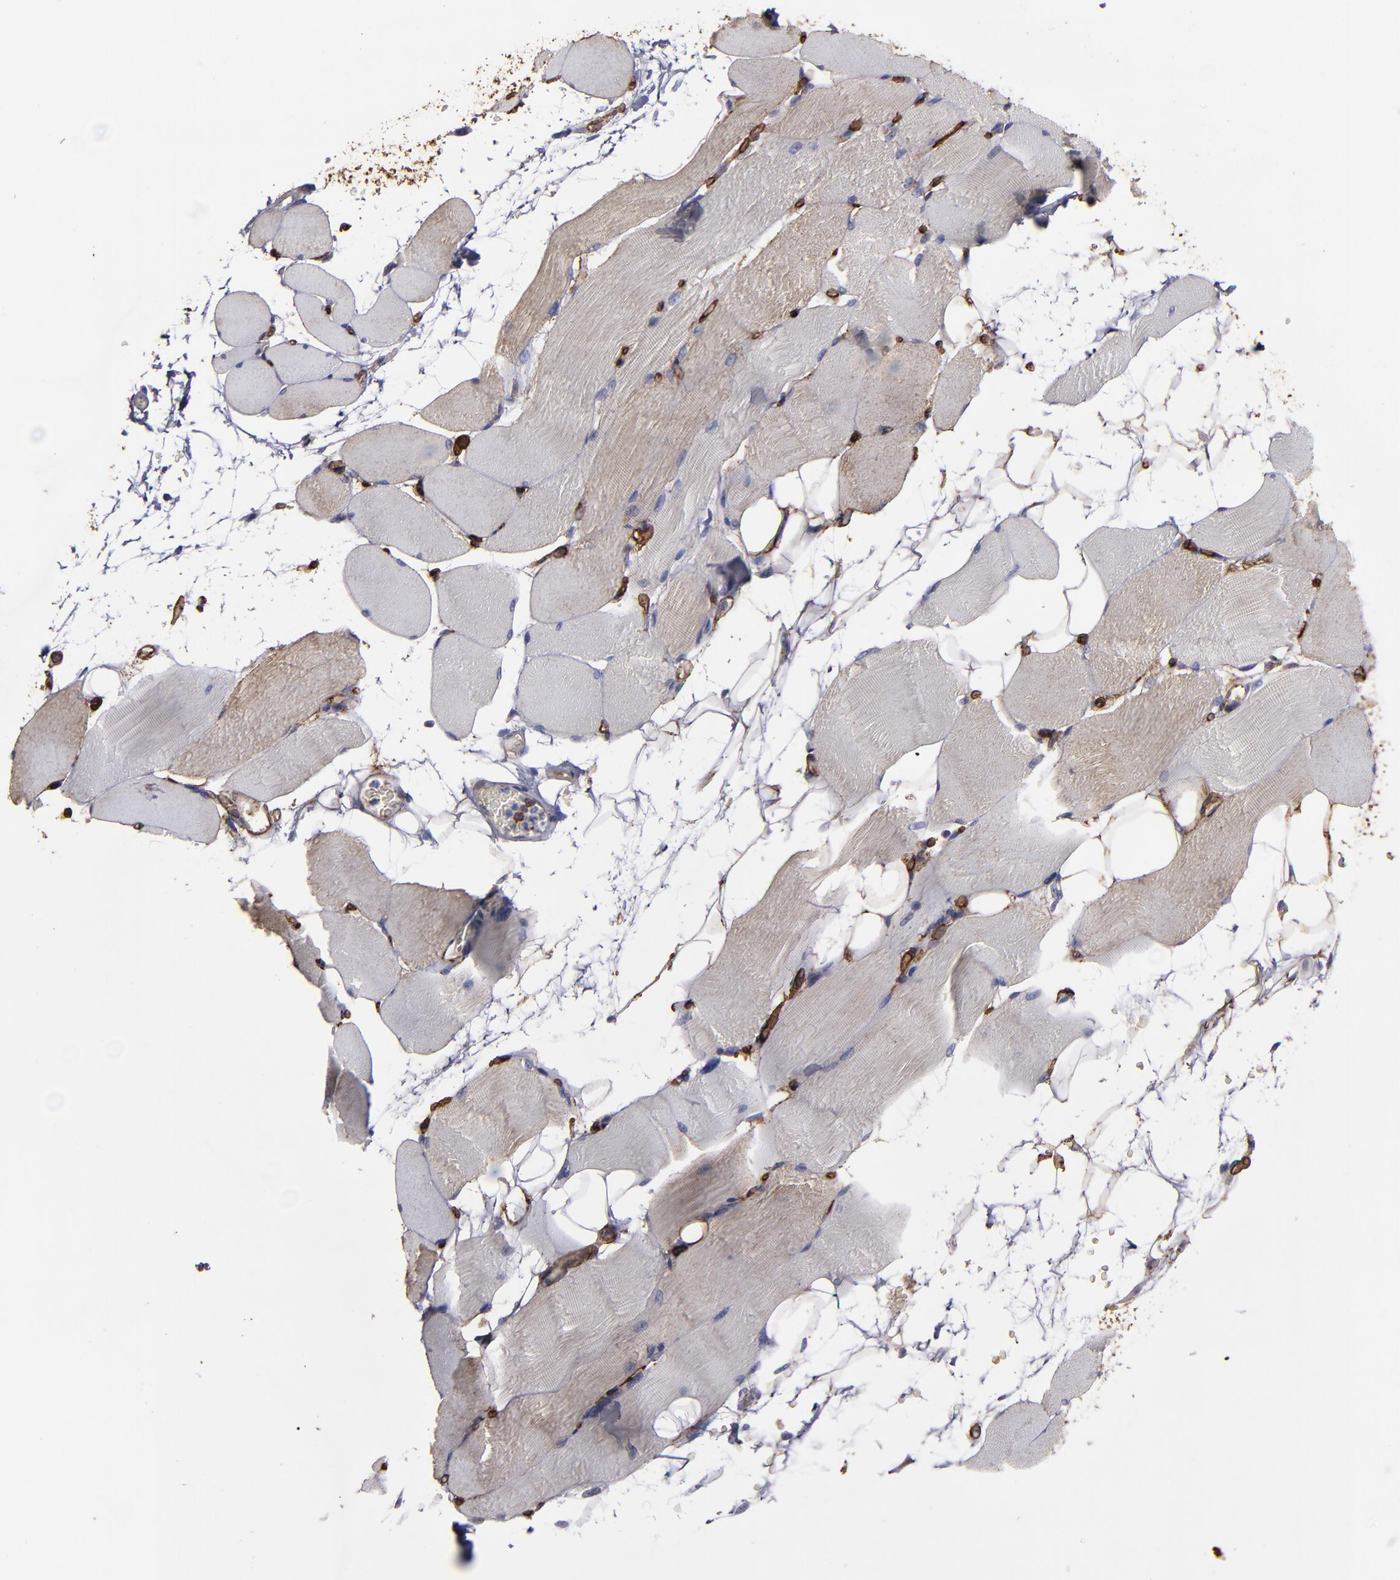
{"staining": {"intensity": "moderate", "quantity": "25%-75%", "location": "cytoplasmic/membranous"}, "tissue": "skeletal muscle", "cell_type": "Myocytes", "image_type": "normal", "snomed": [{"axis": "morphology", "description": "Normal tissue, NOS"}, {"axis": "topography", "description": "Skeletal muscle"}, {"axis": "topography", "description": "Parathyroid gland"}], "caption": "Immunohistochemistry (IHC) image of normal skeletal muscle: human skeletal muscle stained using IHC shows medium levels of moderate protein expression localized specifically in the cytoplasmic/membranous of myocytes, appearing as a cytoplasmic/membranous brown color.", "gene": "CD36", "patient": {"sex": "female", "age": 37}}